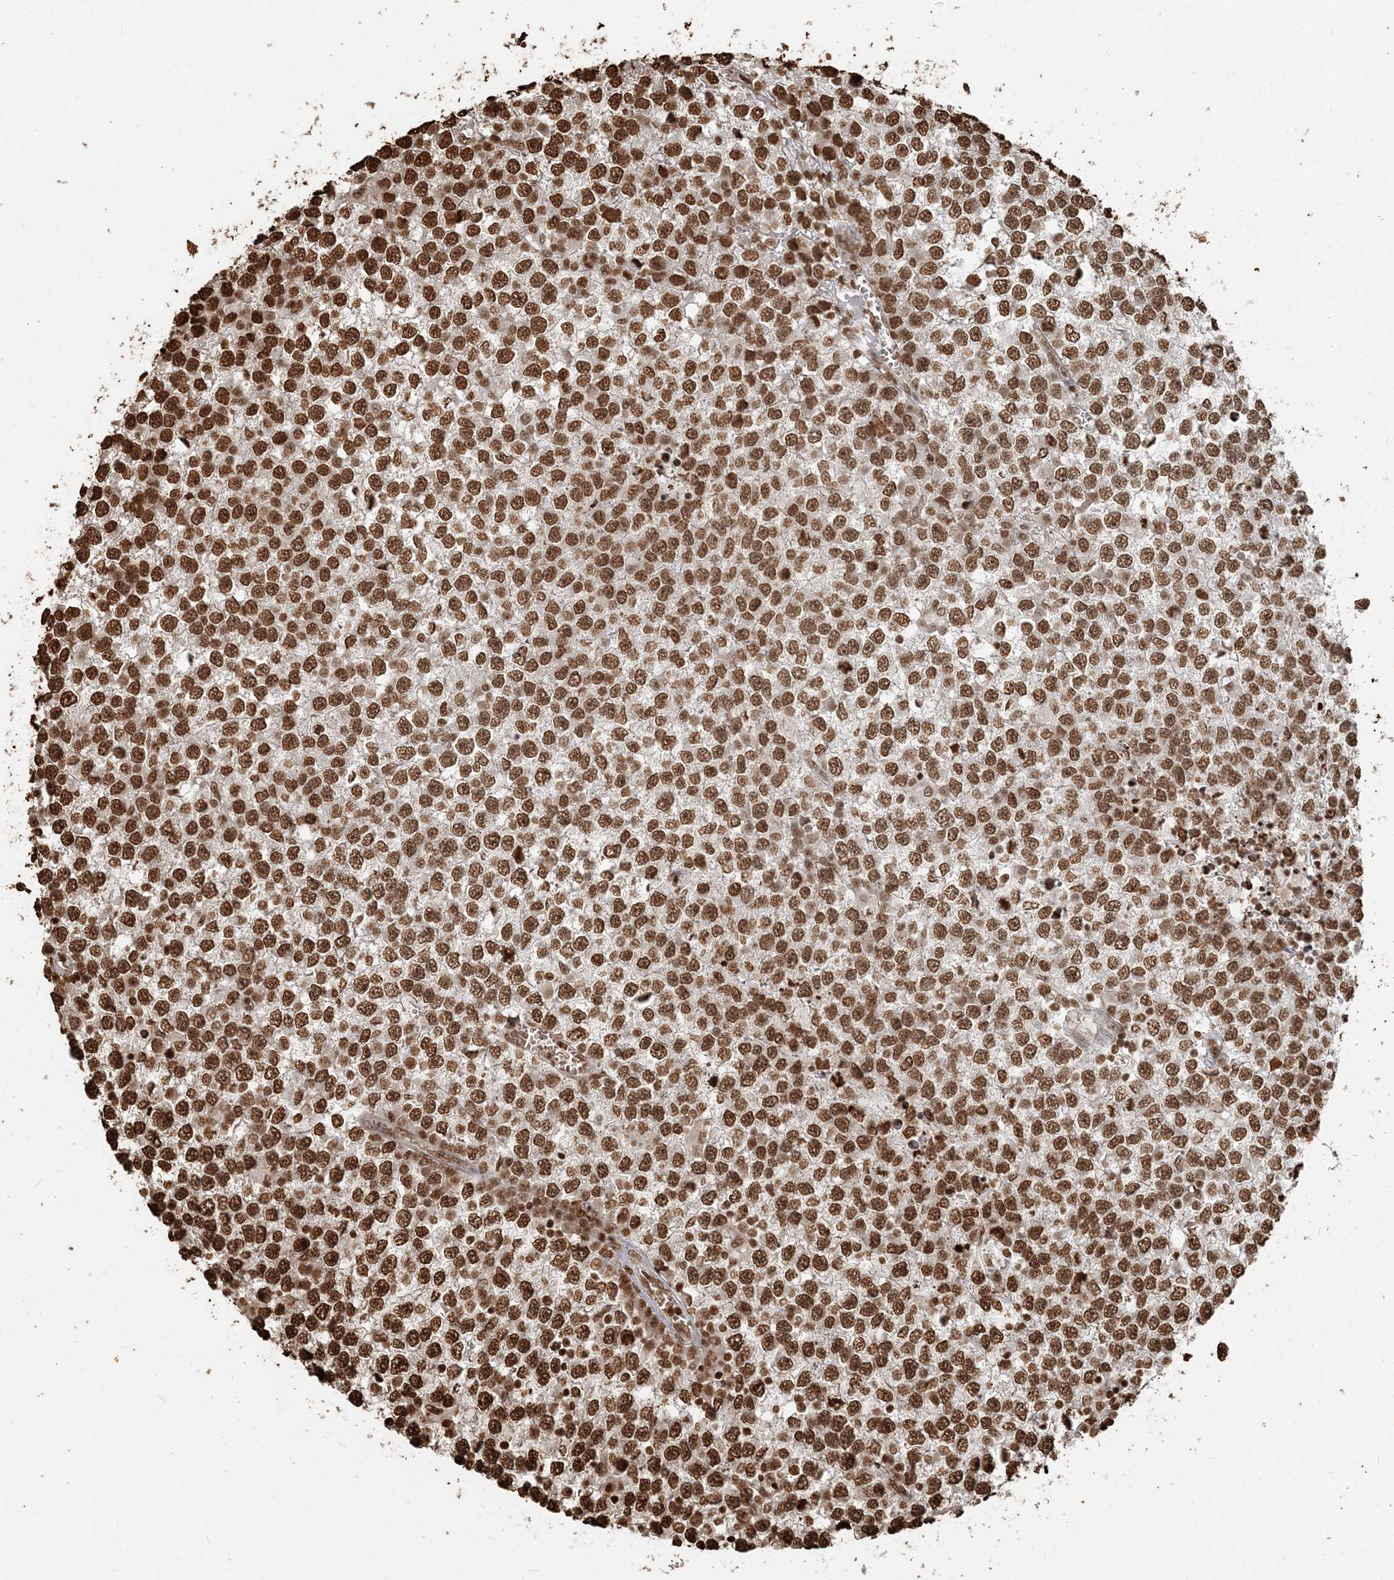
{"staining": {"intensity": "strong", "quantity": ">75%", "location": "nuclear"}, "tissue": "testis cancer", "cell_type": "Tumor cells", "image_type": "cancer", "snomed": [{"axis": "morphology", "description": "Seminoma, NOS"}, {"axis": "topography", "description": "Testis"}], "caption": "Seminoma (testis) stained with a protein marker shows strong staining in tumor cells.", "gene": "H3-3B", "patient": {"sex": "male", "age": 65}}